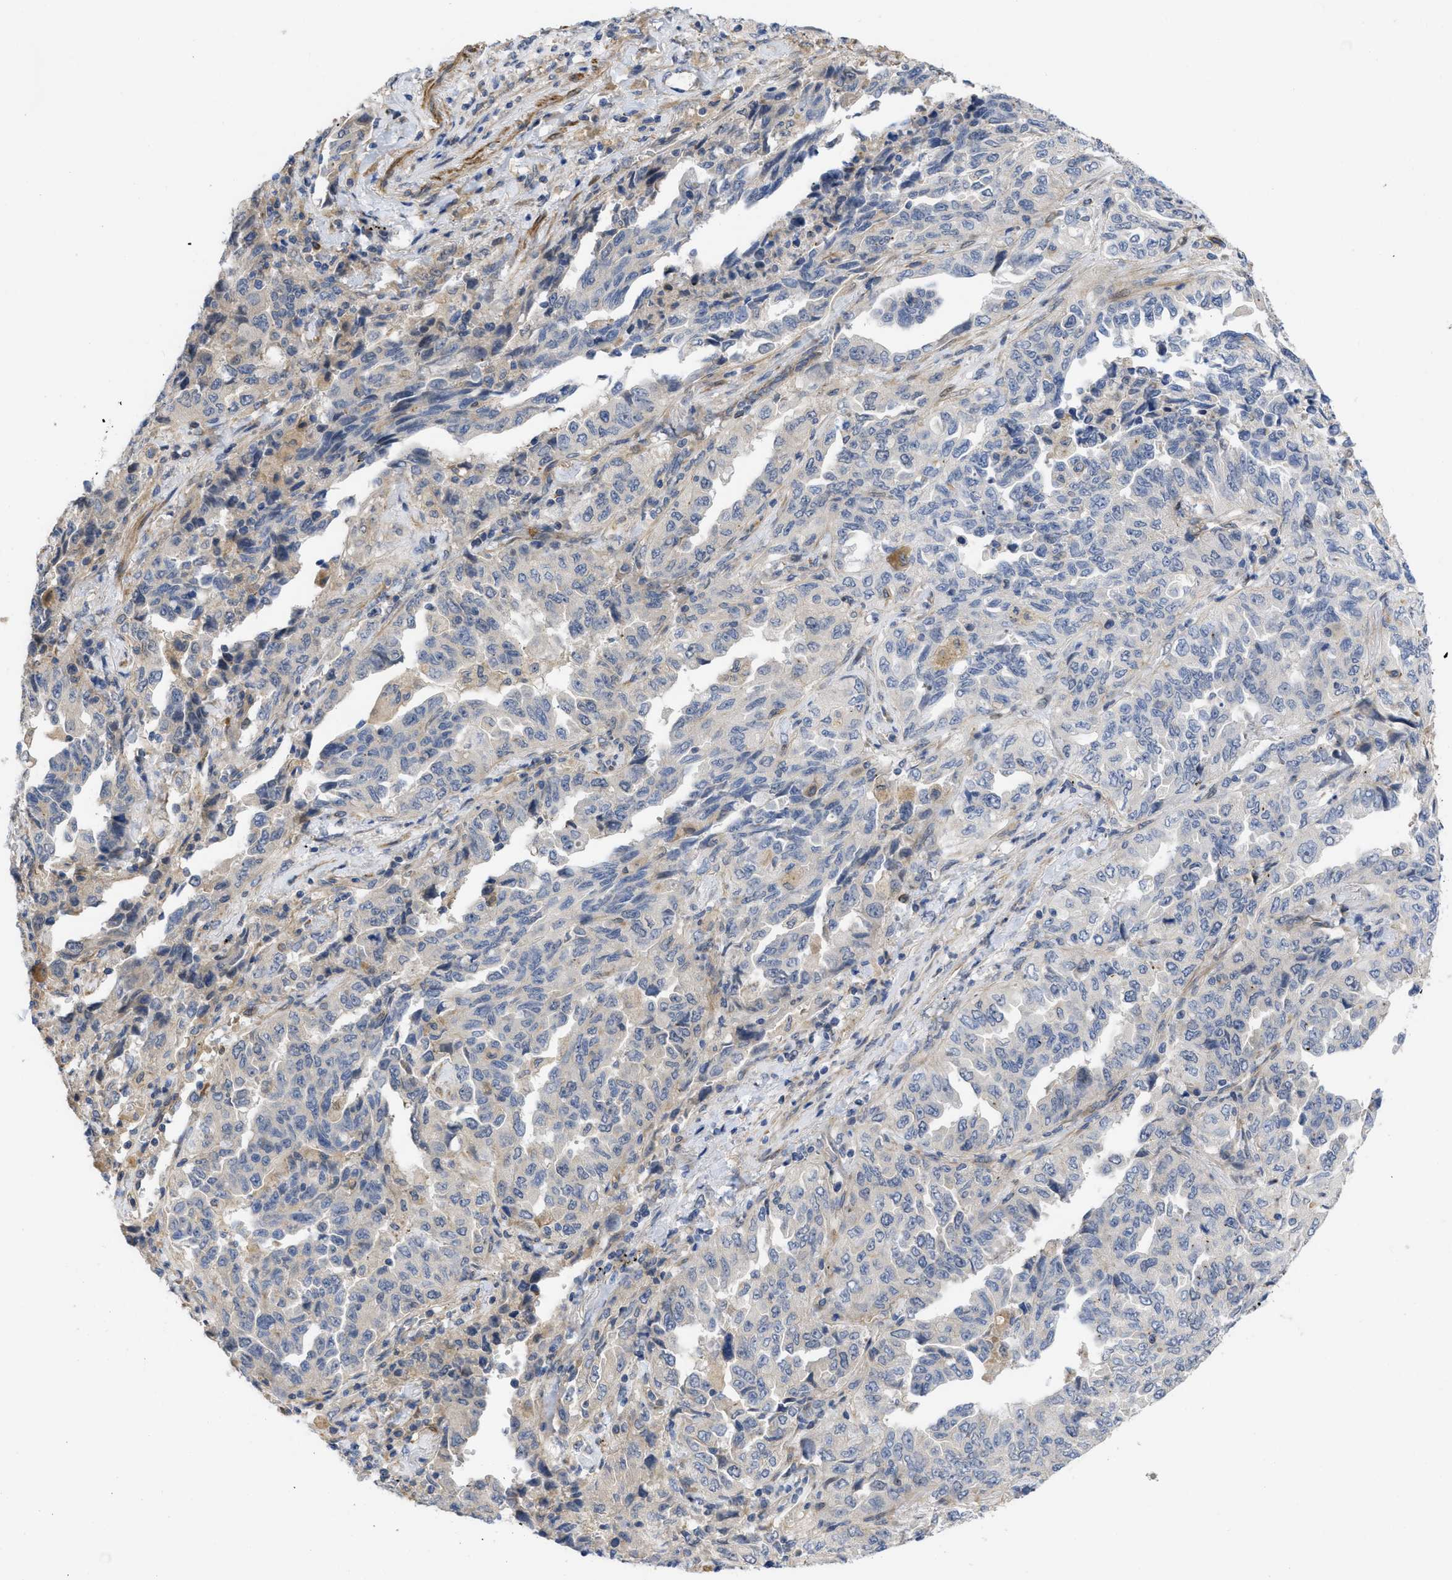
{"staining": {"intensity": "negative", "quantity": "none", "location": "none"}, "tissue": "lung cancer", "cell_type": "Tumor cells", "image_type": "cancer", "snomed": [{"axis": "morphology", "description": "Adenocarcinoma, NOS"}, {"axis": "topography", "description": "Lung"}], "caption": "There is no significant staining in tumor cells of lung cancer (adenocarcinoma).", "gene": "ARHGEF26", "patient": {"sex": "female", "age": 51}}